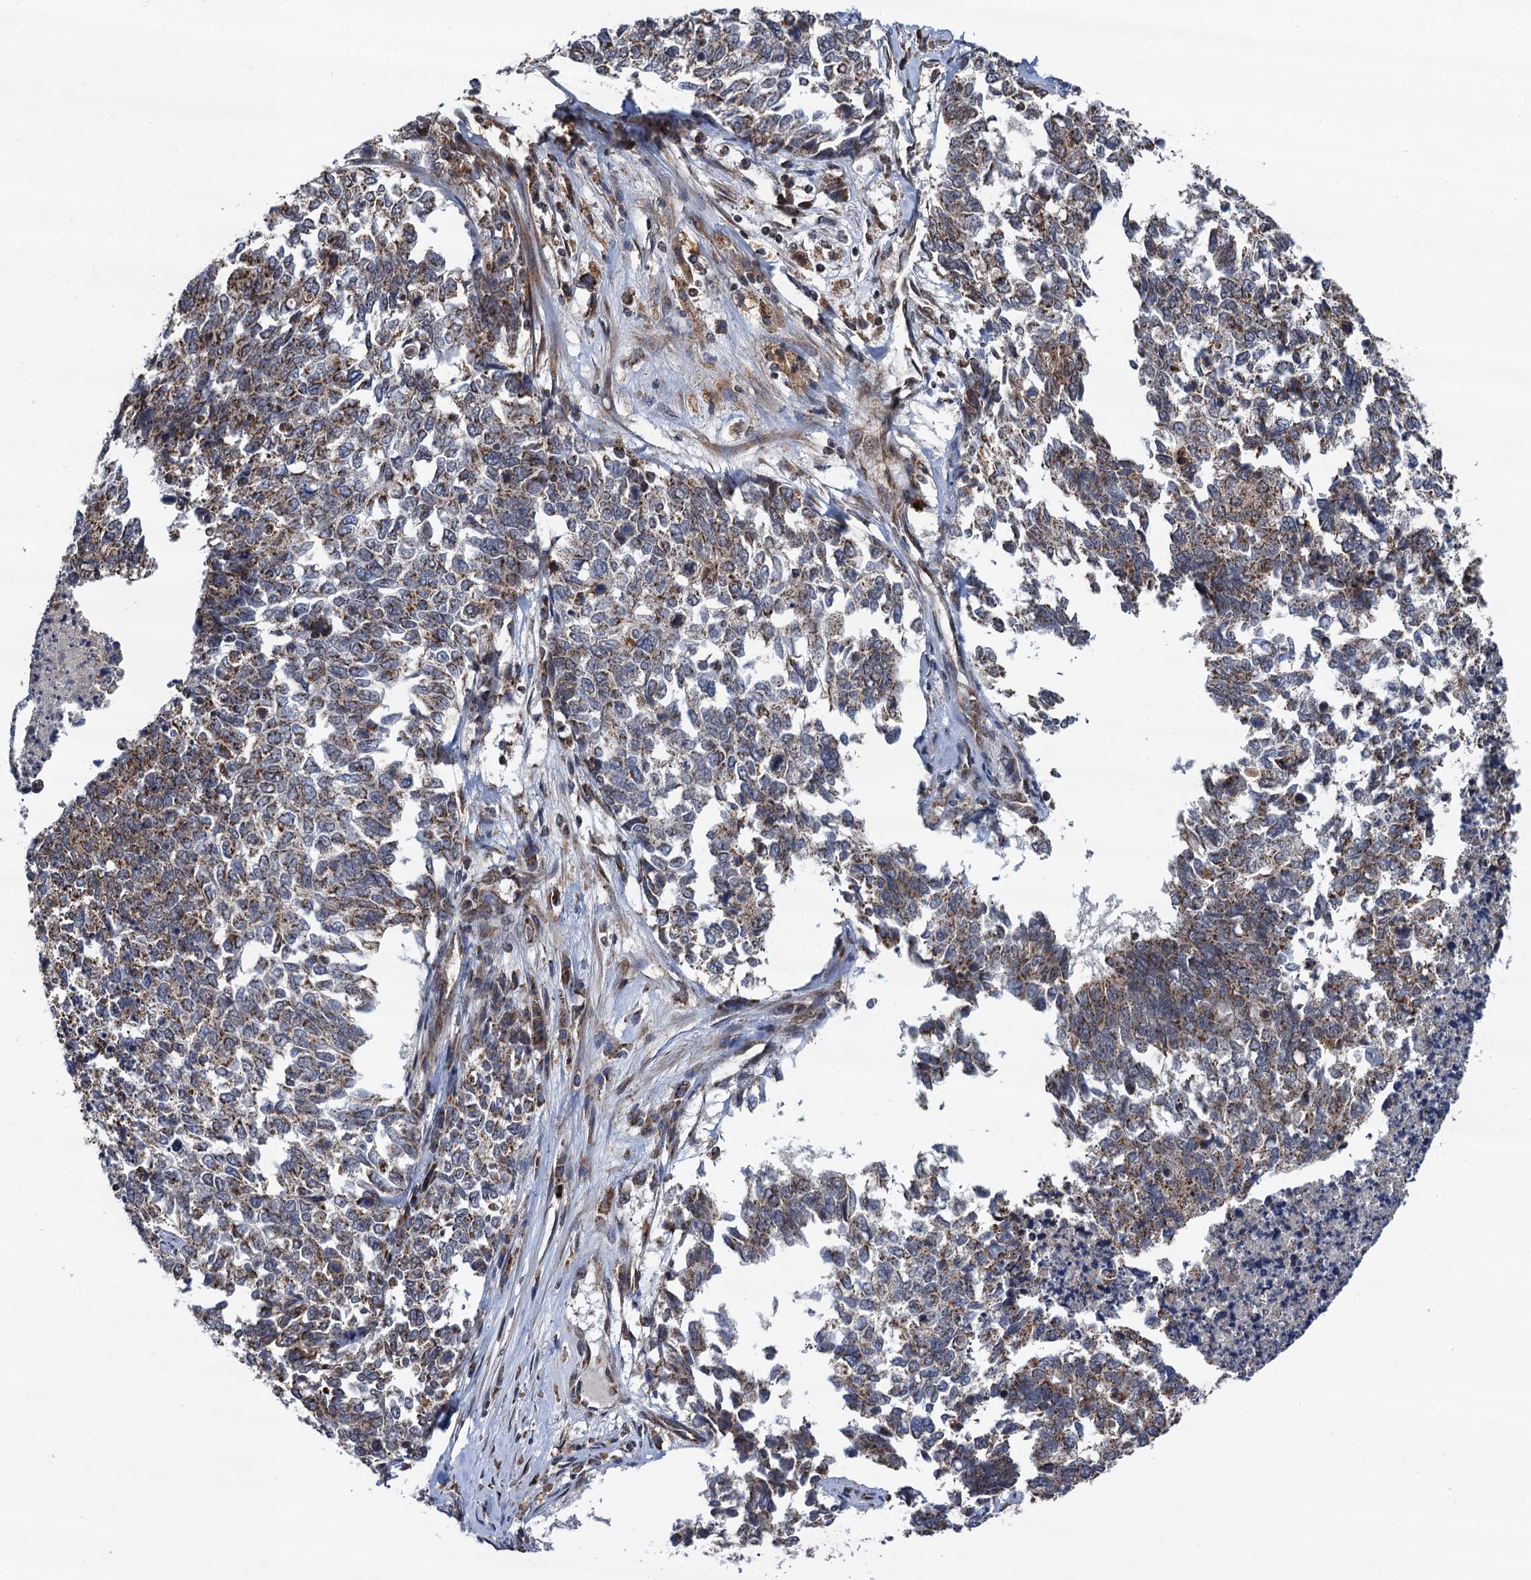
{"staining": {"intensity": "moderate", "quantity": "25%-75%", "location": "cytoplasmic/membranous"}, "tissue": "cervical cancer", "cell_type": "Tumor cells", "image_type": "cancer", "snomed": [{"axis": "morphology", "description": "Squamous cell carcinoma, NOS"}, {"axis": "topography", "description": "Cervix"}], "caption": "Cervical squamous cell carcinoma stained for a protein shows moderate cytoplasmic/membranous positivity in tumor cells. Ihc stains the protein in brown and the nuclei are stained blue.", "gene": "CMPK2", "patient": {"sex": "female", "age": 63}}